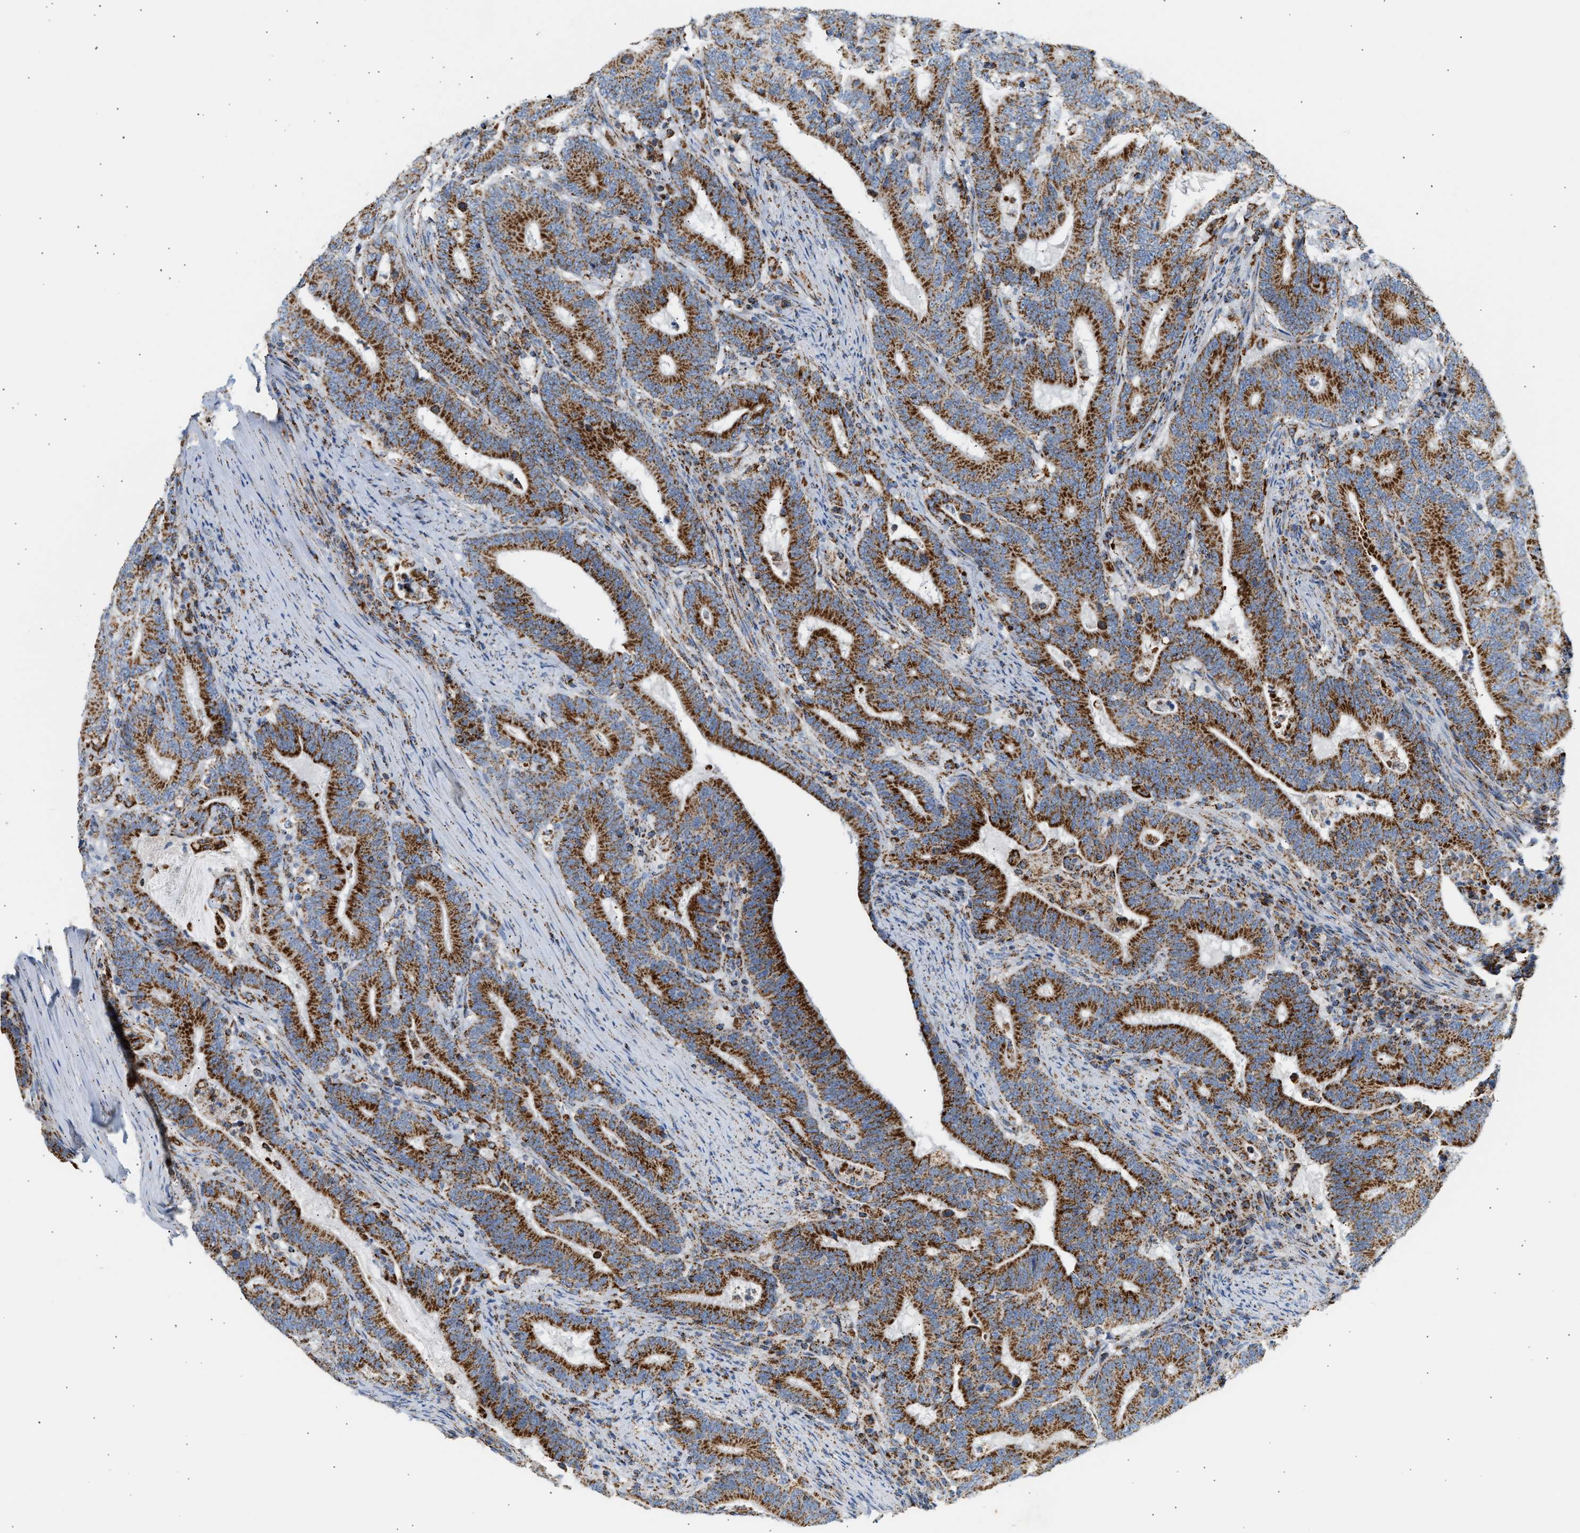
{"staining": {"intensity": "strong", "quantity": ">75%", "location": "cytoplasmic/membranous"}, "tissue": "colorectal cancer", "cell_type": "Tumor cells", "image_type": "cancer", "snomed": [{"axis": "morphology", "description": "Adenocarcinoma, NOS"}, {"axis": "topography", "description": "Colon"}], "caption": "A high amount of strong cytoplasmic/membranous staining is identified in about >75% of tumor cells in colorectal cancer (adenocarcinoma) tissue.", "gene": "OGDH", "patient": {"sex": "female", "age": 66}}